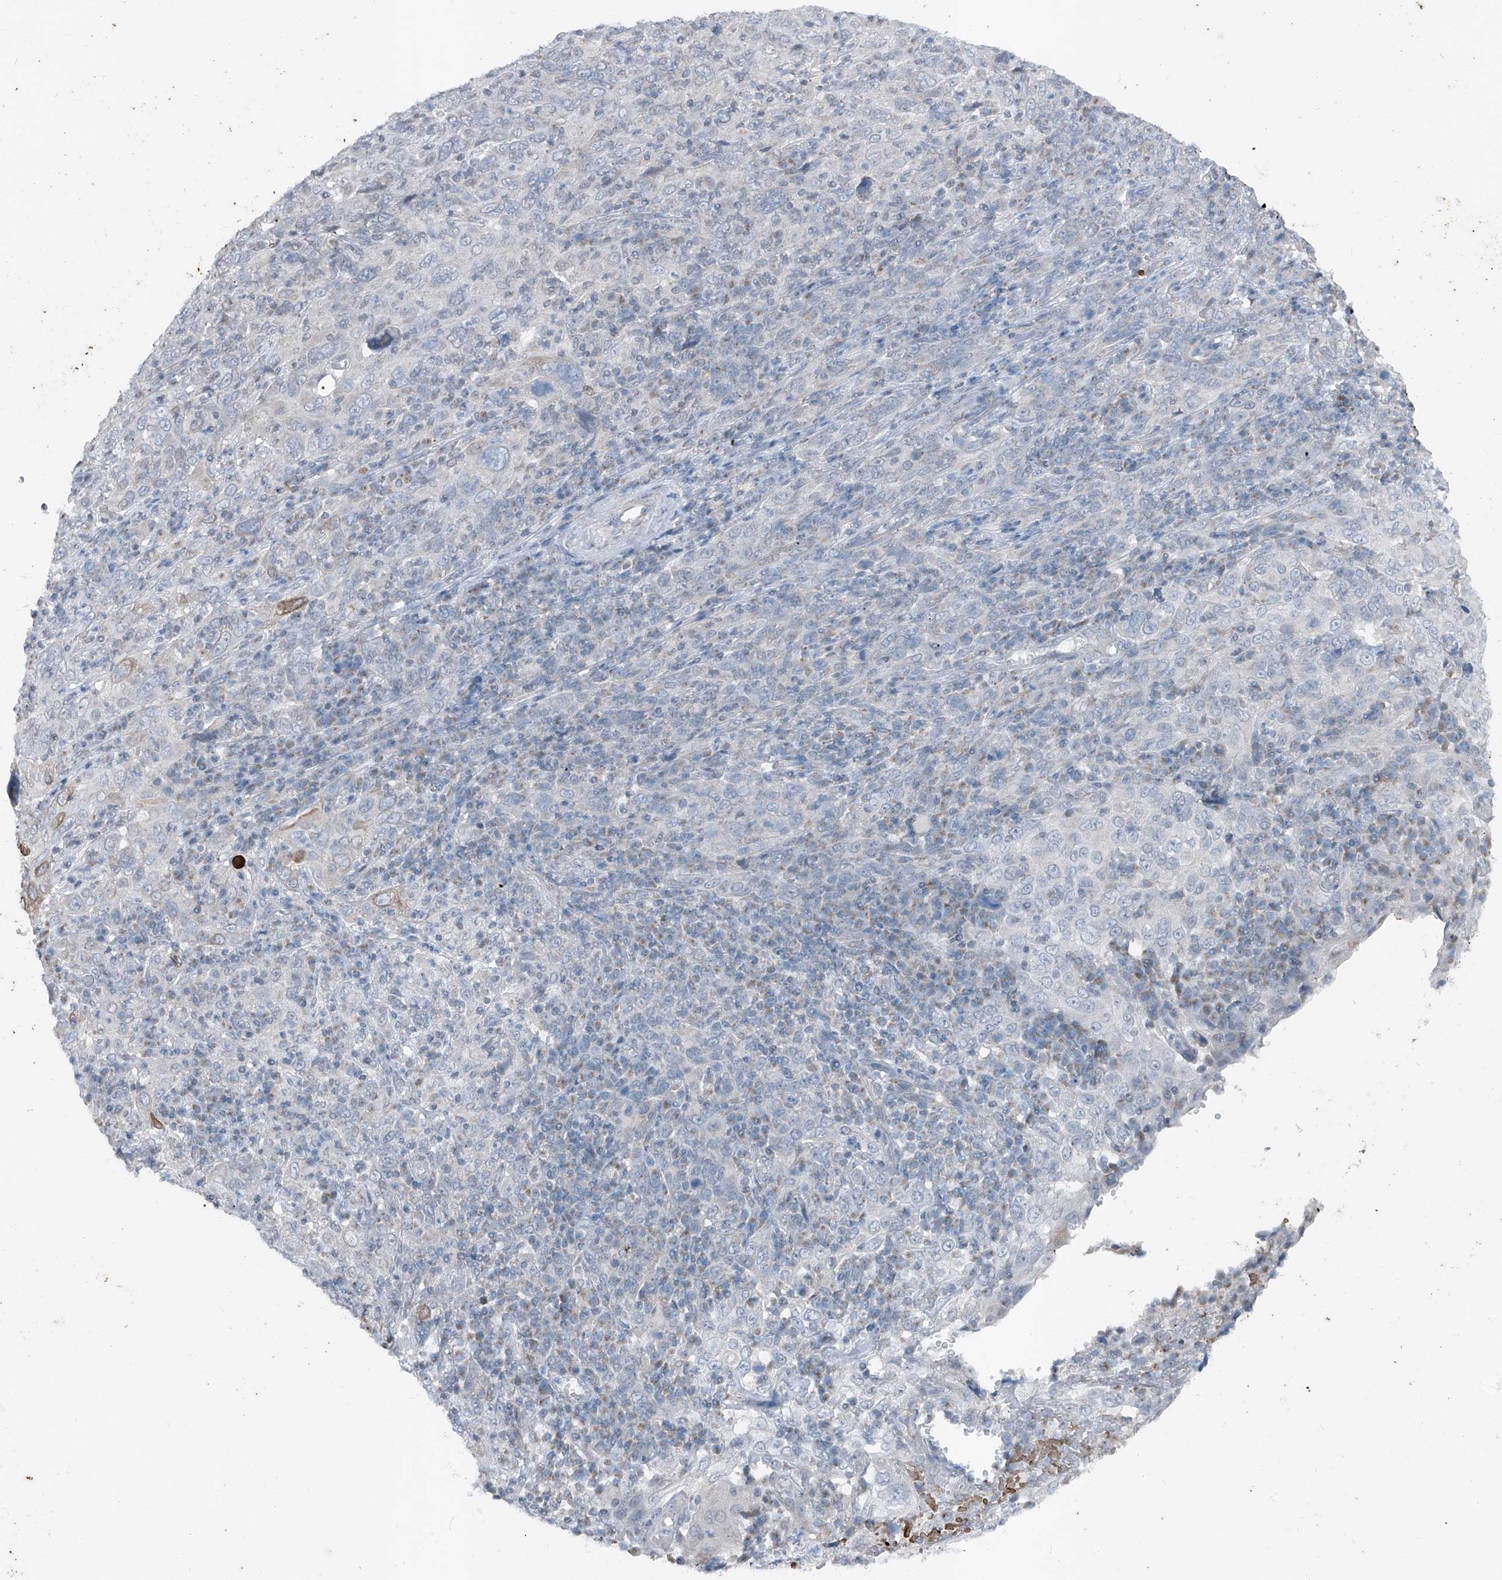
{"staining": {"intensity": "negative", "quantity": "none", "location": "none"}, "tissue": "cervical cancer", "cell_type": "Tumor cells", "image_type": "cancer", "snomed": [{"axis": "morphology", "description": "Squamous cell carcinoma, NOS"}, {"axis": "topography", "description": "Cervix"}], "caption": "Tumor cells are negative for protein expression in human cervical cancer.", "gene": "DYRK1B", "patient": {"sex": "female", "age": 46}}